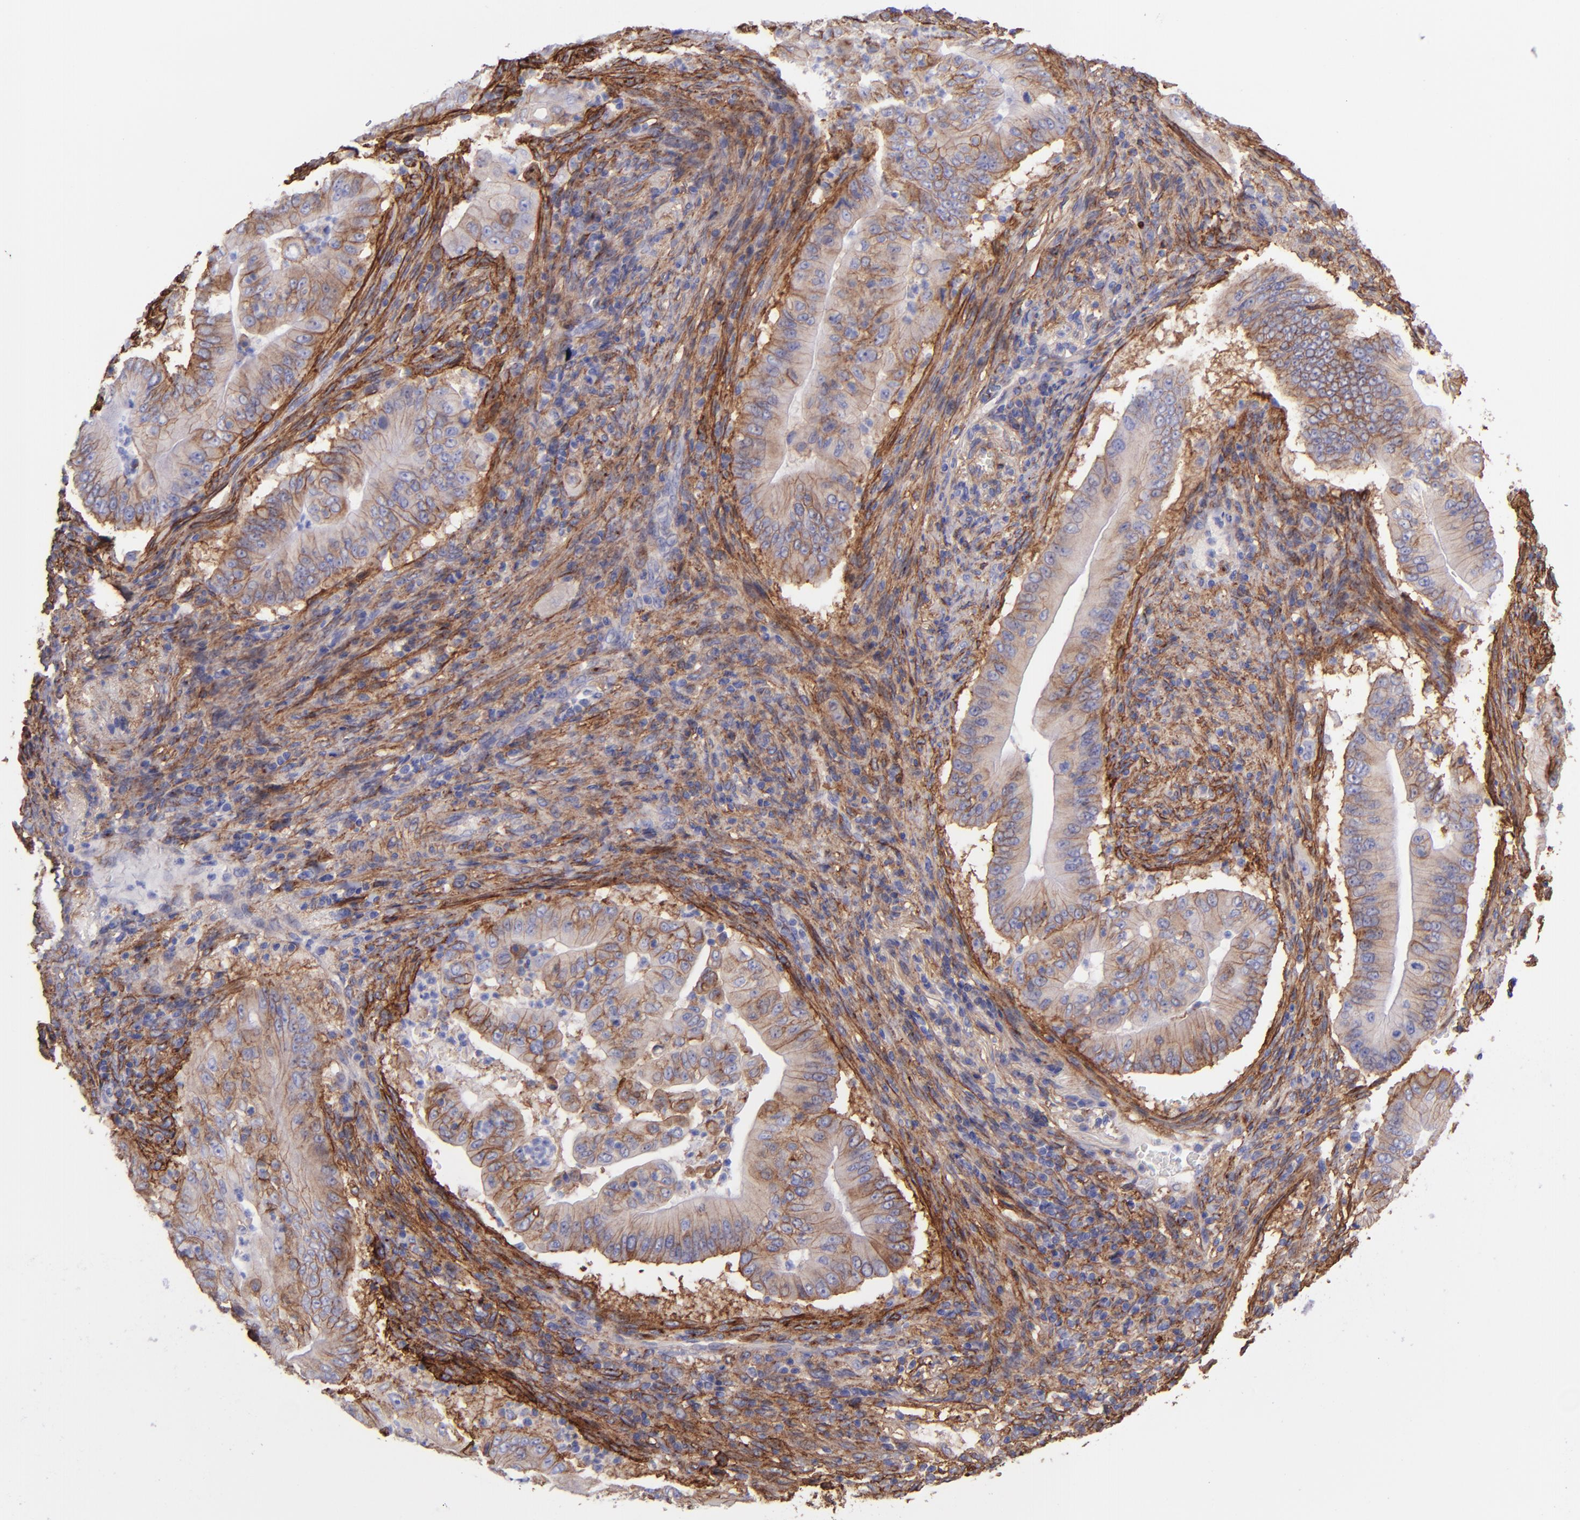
{"staining": {"intensity": "weak", "quantity": "25%-75%", "location": "cytoplasmic/membranous"}, "tissue": "pancreatic cancer", "cell_type": "Tumor cells", "image_type": "cancer", "snomed": [{"axis": "morphology", "description": "Adenocarcinoma, NOS"}, {"axis": "topography", "description": "Pancreas"}], "caption": "This is a photomicrograph of IHC staining of pancreatic cancer, which shows weak expression in the cytoplasmic/membranous of tumor cells.", "gene": "ITGAV", "patient": {"sex": "male", "age": 62}}